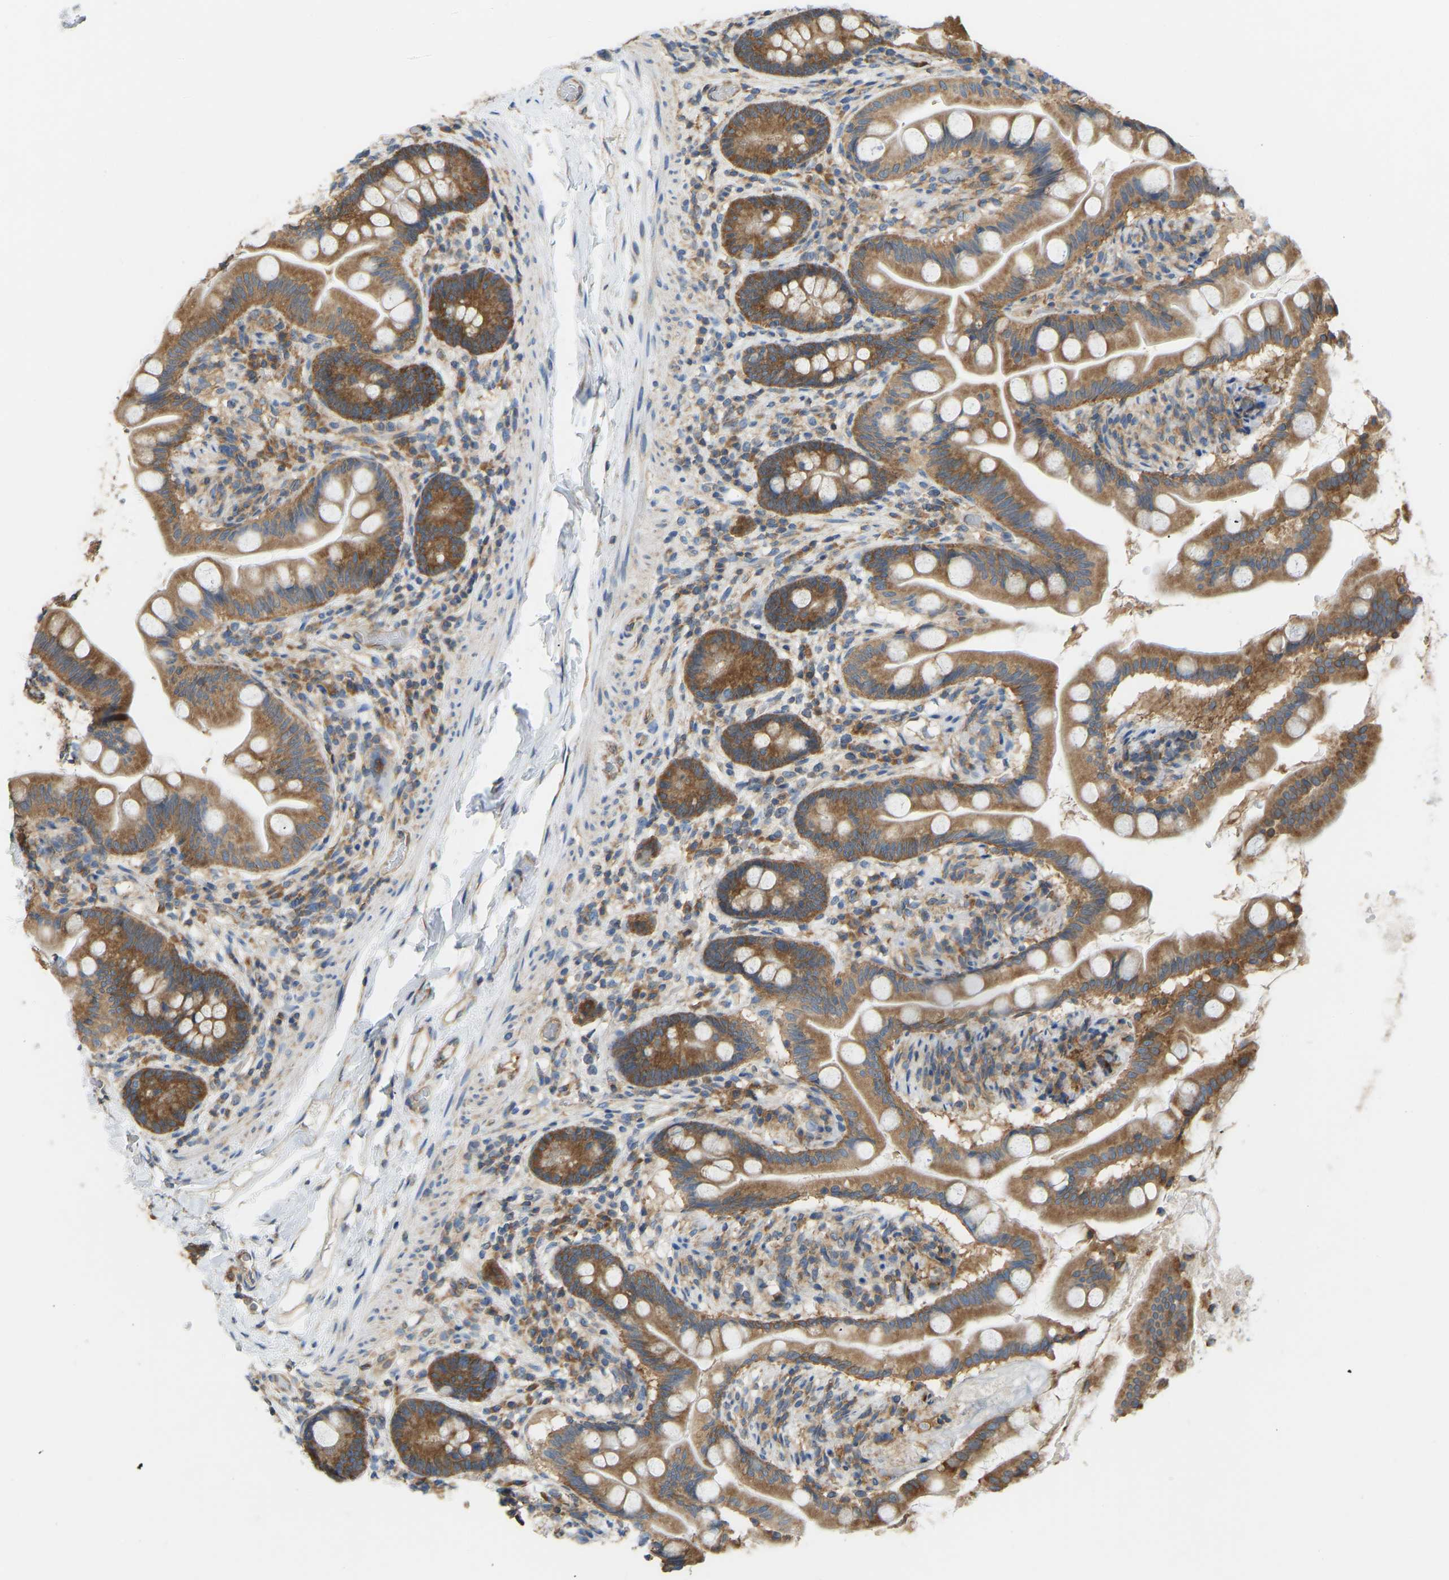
{"staining": {"intensity": "strong", "quantity": ">75%", "location": "cytoplasmic/membranous"}, "tissue": "small intestine", "cell_type": "Glandular cells", "image_type": "normal", "snomed": [{"axis": "morphology", "description": "Normal tissue, NOS"}, {"axis": "topography", "description": "Small intestine"}], "caption": "Protein staining demonstrates strong cytoplasmic/membranous positivity in approximately >75% of glandular cells in benign small intestine.", "gene": "RPS6KB2", "patient": {"sex": "female", "age": 56}}